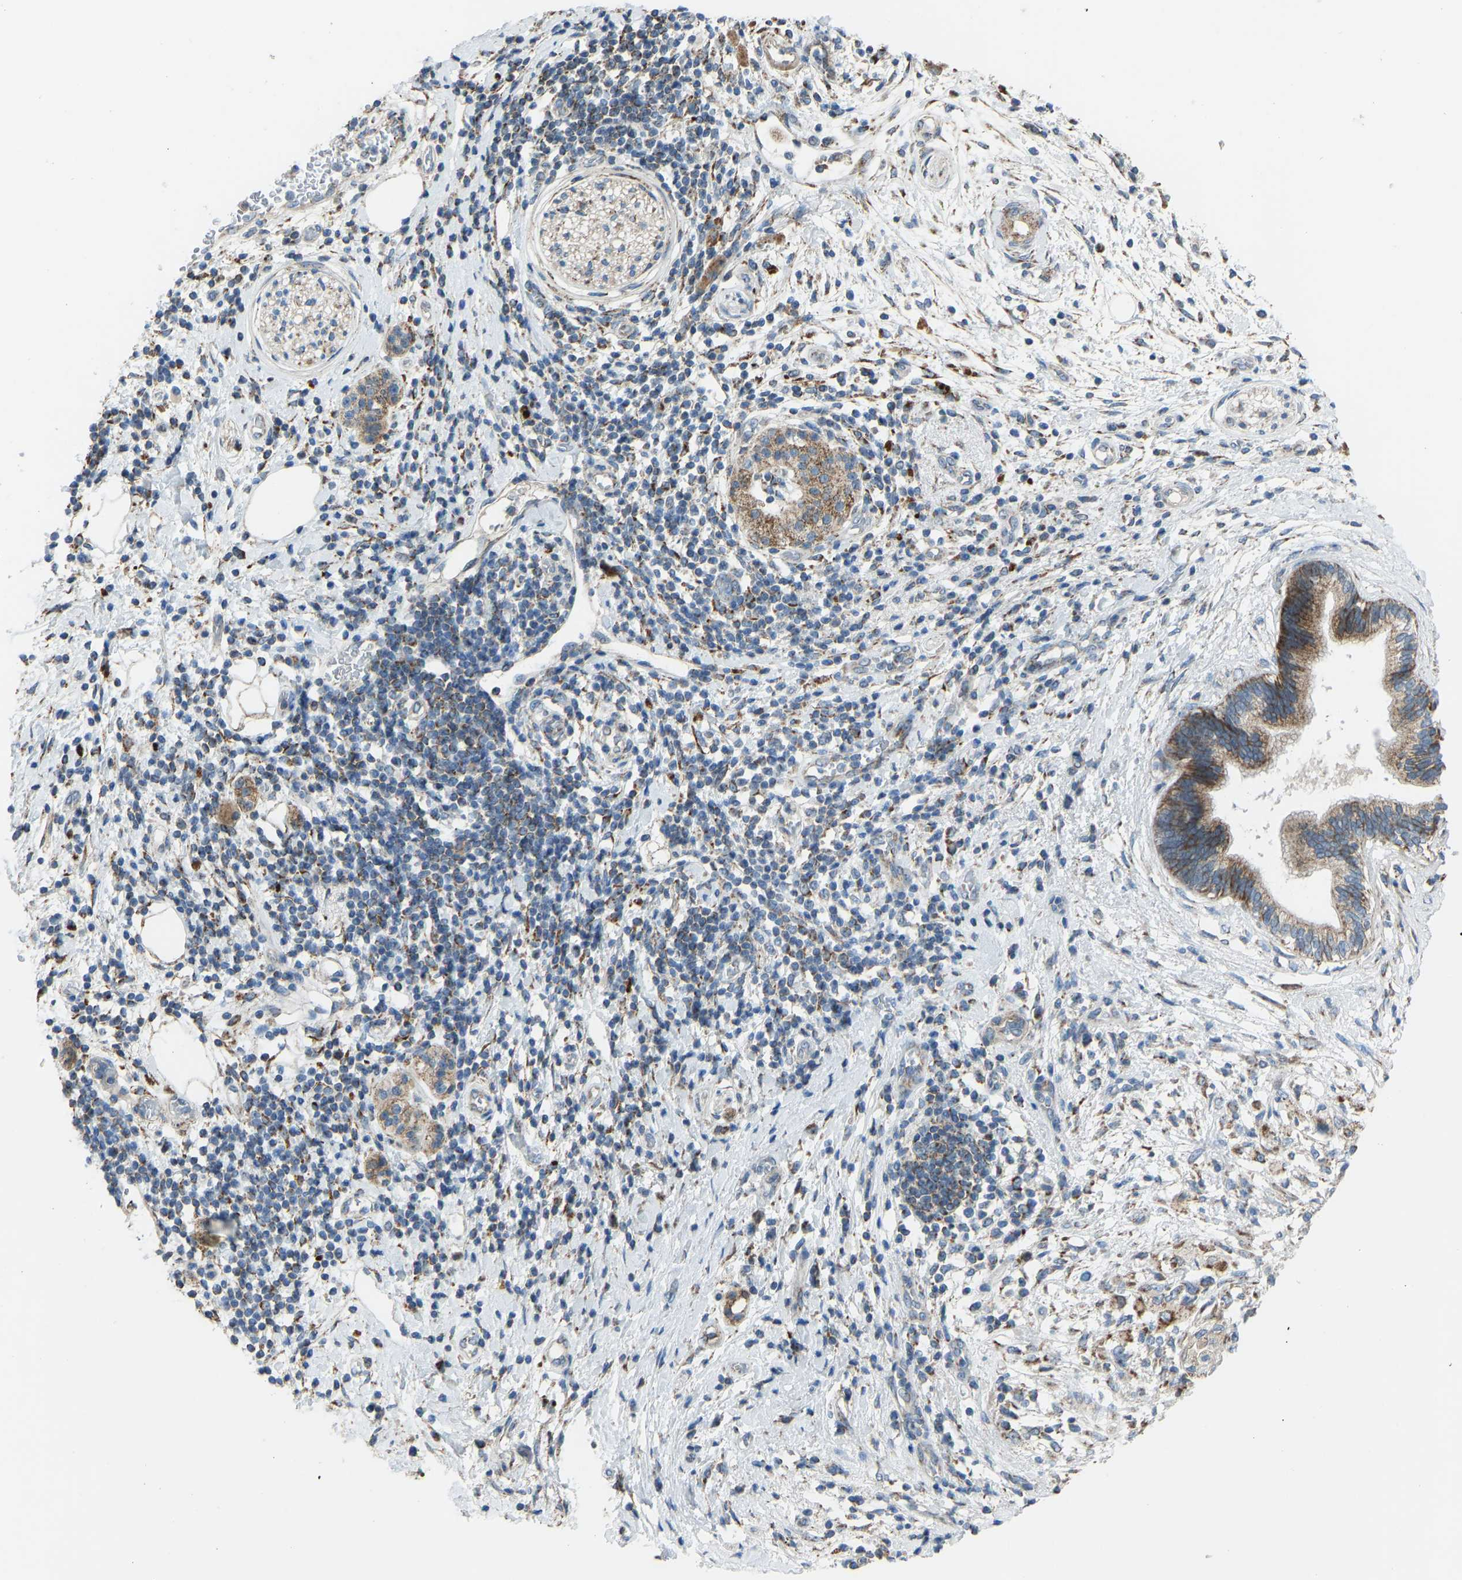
{"staining": {"intensity": "moderate", "quantity": ">75%", "location": "cytoplasmic/membranous"}, "tissue": "pancreatic cancer", "cell_type": "Tumor cells", "image_type": "cancer", "snomed": [{"axis": "morphology", "description": "Adenocarcinoma, NOS"}, {"axis": "topography", "description": "Pancreas"}], "caption": "Human adenocarcinoma (pancreatic) stained with a protein marker displays moderate staining in tumor cells.", "gene": "SMIM20", "patient": {"sex": "female", "age": 60}}